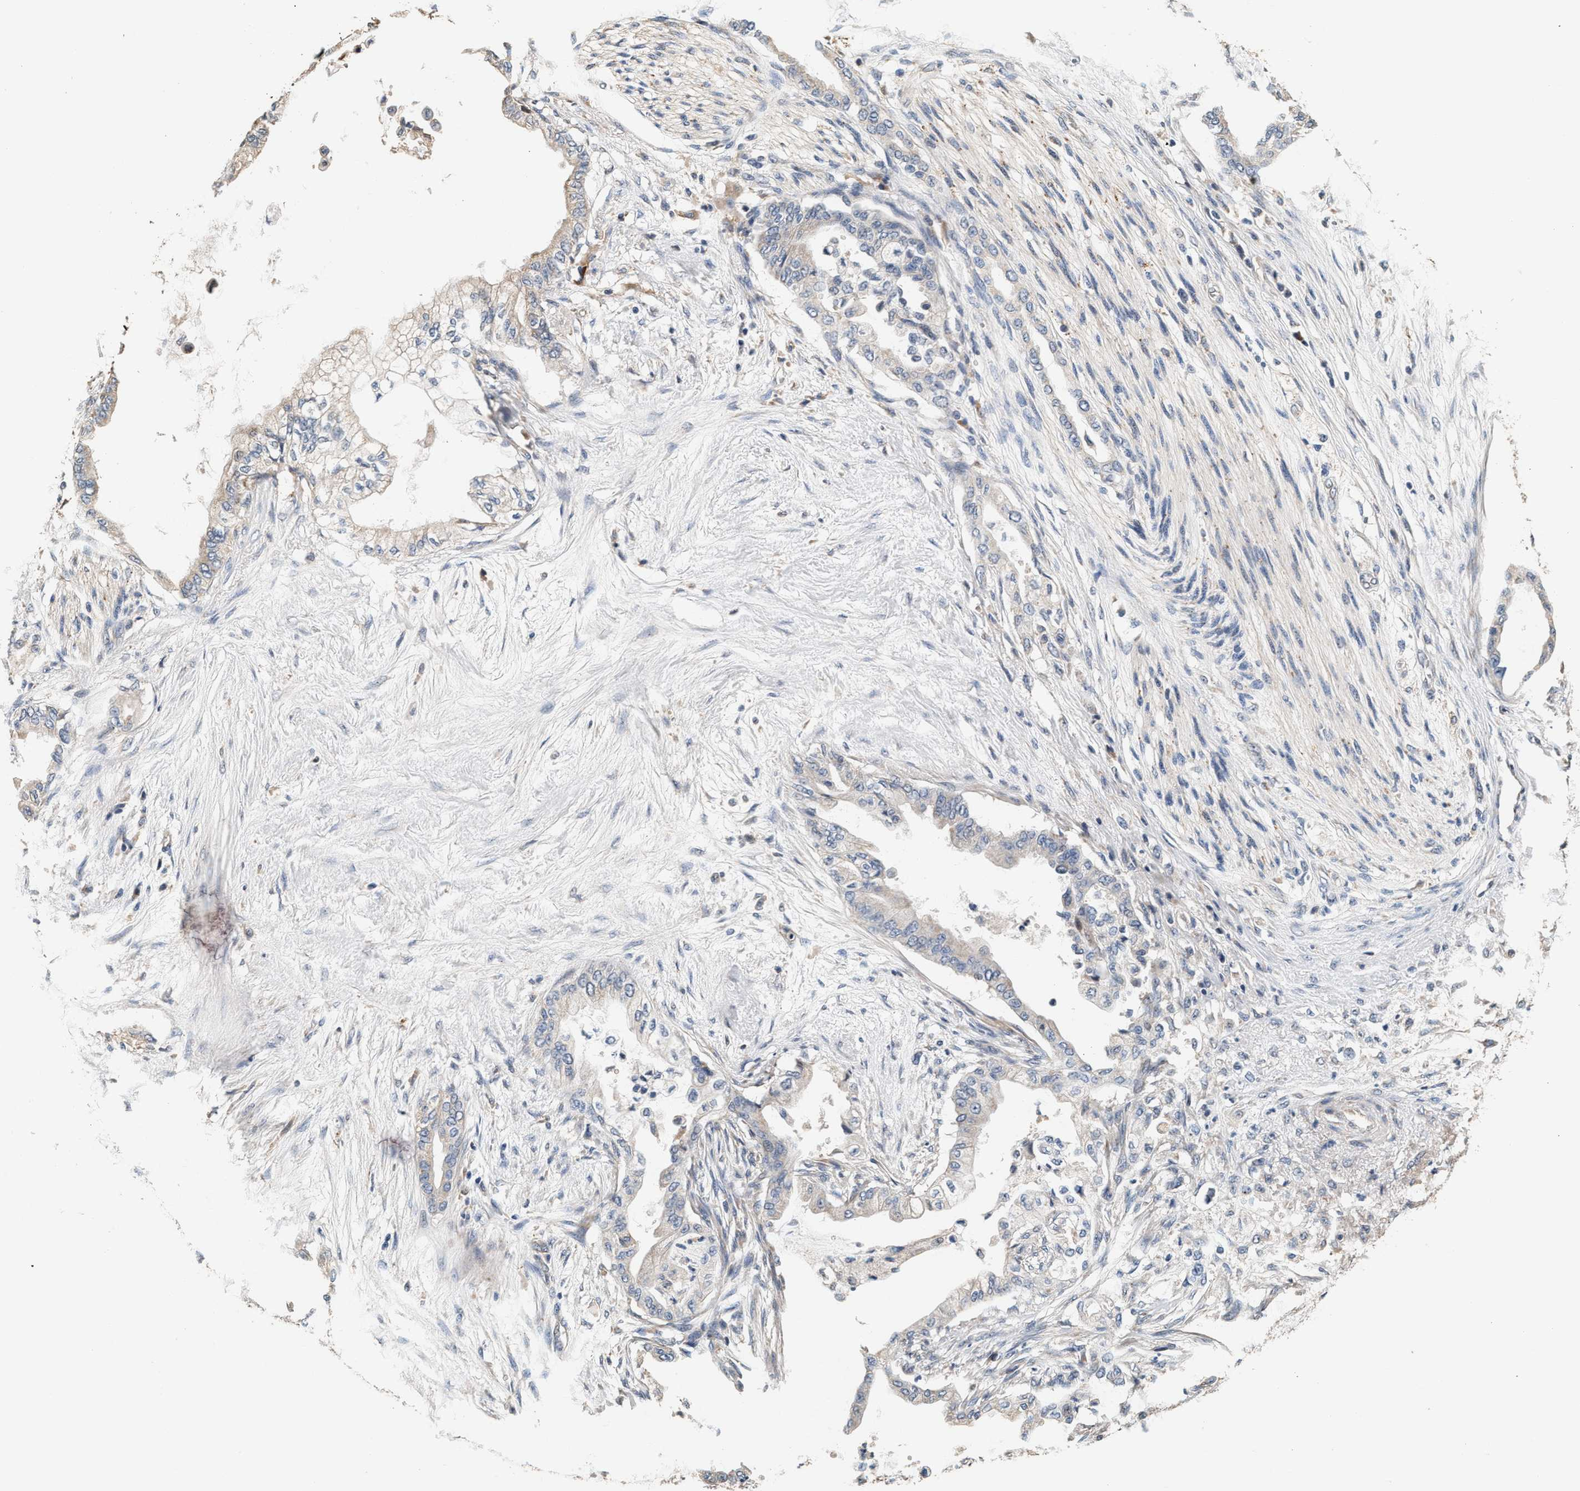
{"staining": {"intensity": "negative", "quantity": "none", "location": "none"}, "tissue": "pancreatic cancer", "cell_type": "Tumor cells", "image_type": "cancer", "snomed": [{"axis": "morphology", "description": "Normal tissue, NOS"}, {"axis": "morphology", "description": "Adenocarcinoma, NOS"}, {"axis": "topography", "description": "Pancreas"}, {"axis": "topography", "description": "Duodenum"}], "caption": "Pancreatic cancer was stained to show a protein in brown. There is no significant expression in tumor cells.", "gene": "PTGR3", "patient": {"sex": "female", "age": 60}}